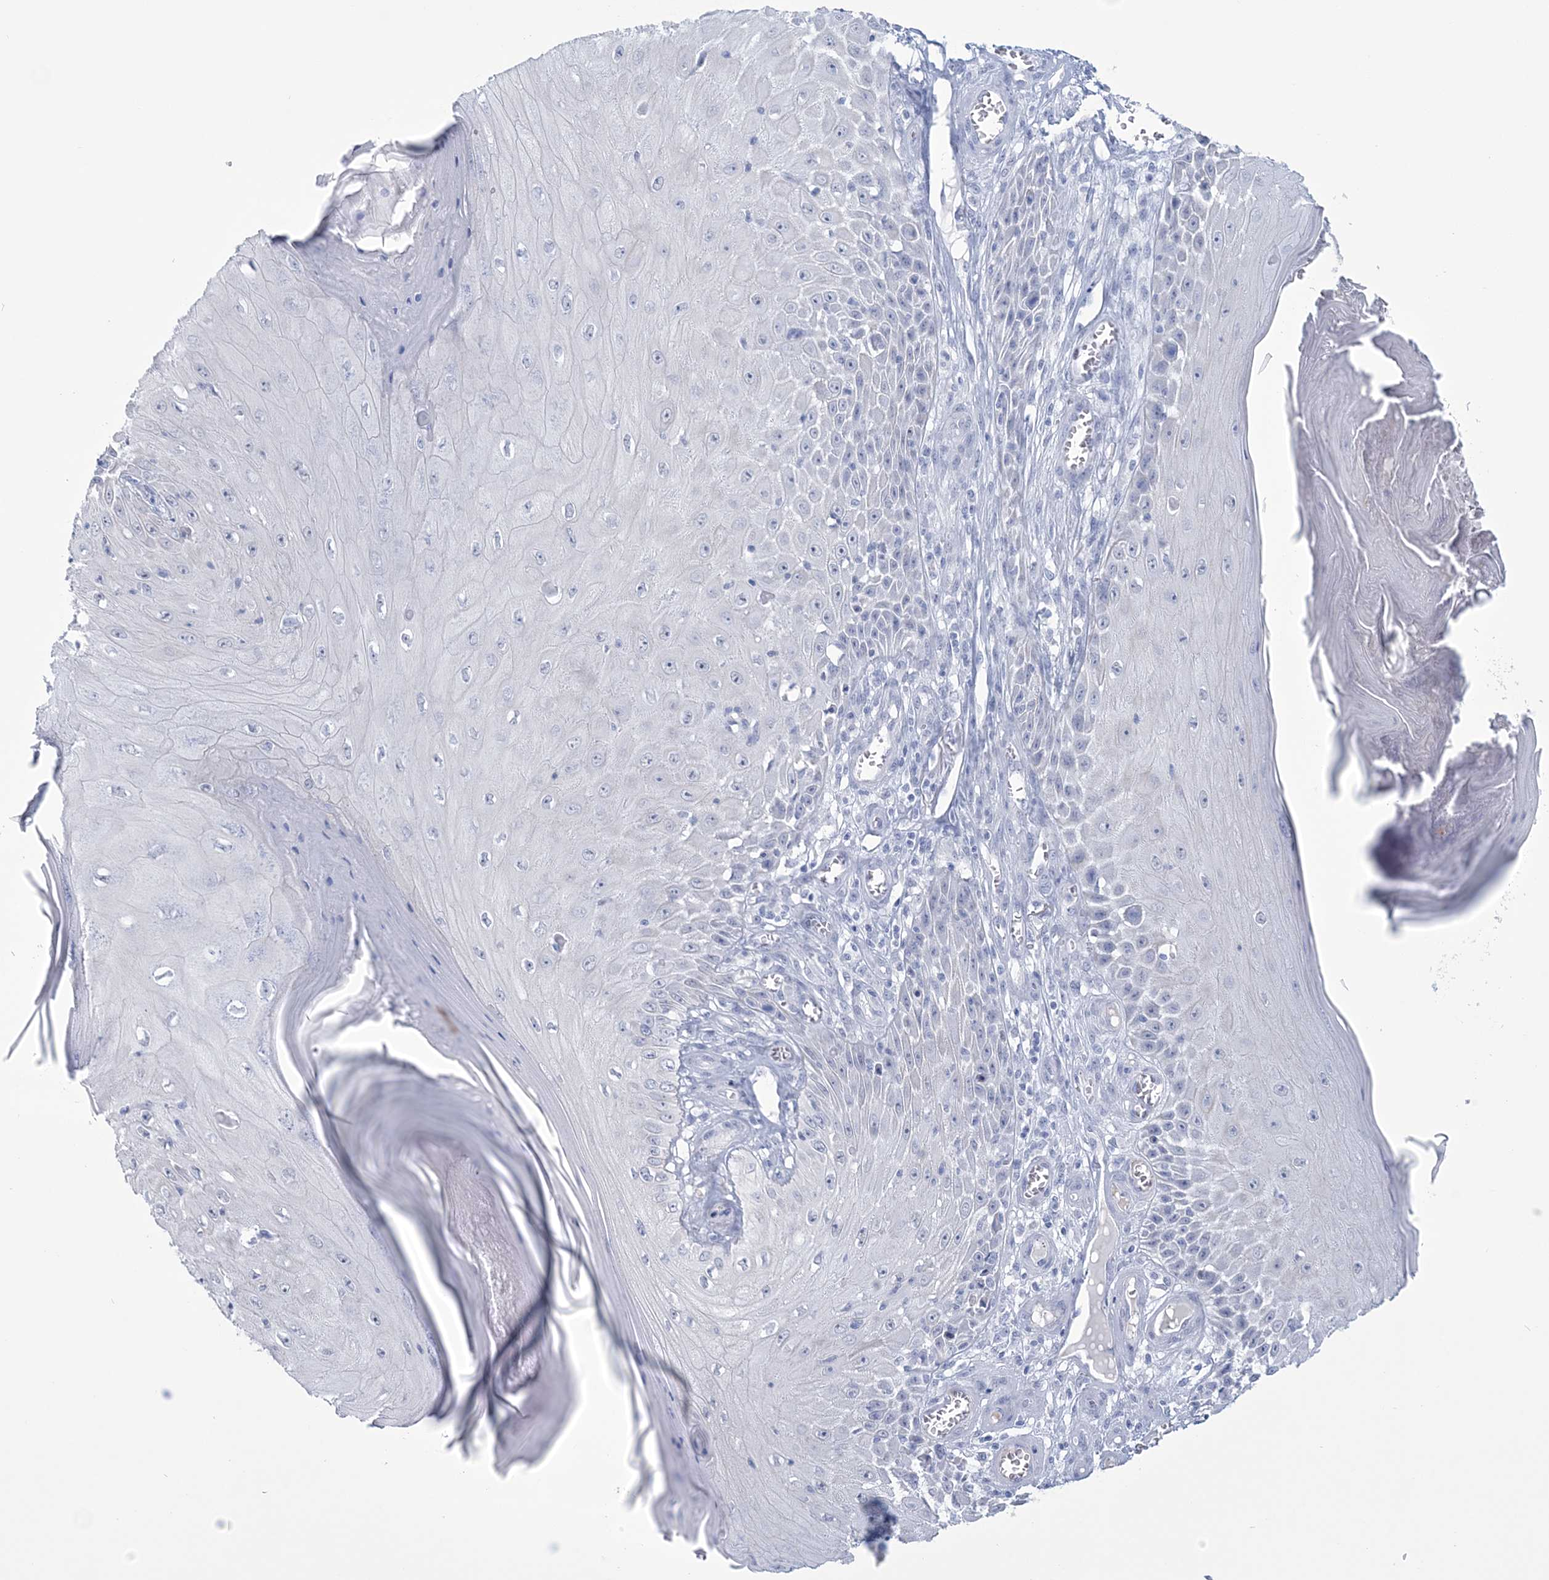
{"staining": {"intensity": "negative", "quantity": "none", "location": "none"}, "tissue": "skin cancer", "cell_type": "Tumor cells", "image_type": "cancer", "snomed": [{"axis": "morphology", "description": "Squamous cell carcinoma, NOS"}, {"axis": "topography", "description": "Skin"}], "caption": "The IHC micrograph has no significant expression in tumor cells of squamous cell carcinoma (skin) tissue.", "gene": "DPCD", "patient": {"sex": "female", "age": 73}}